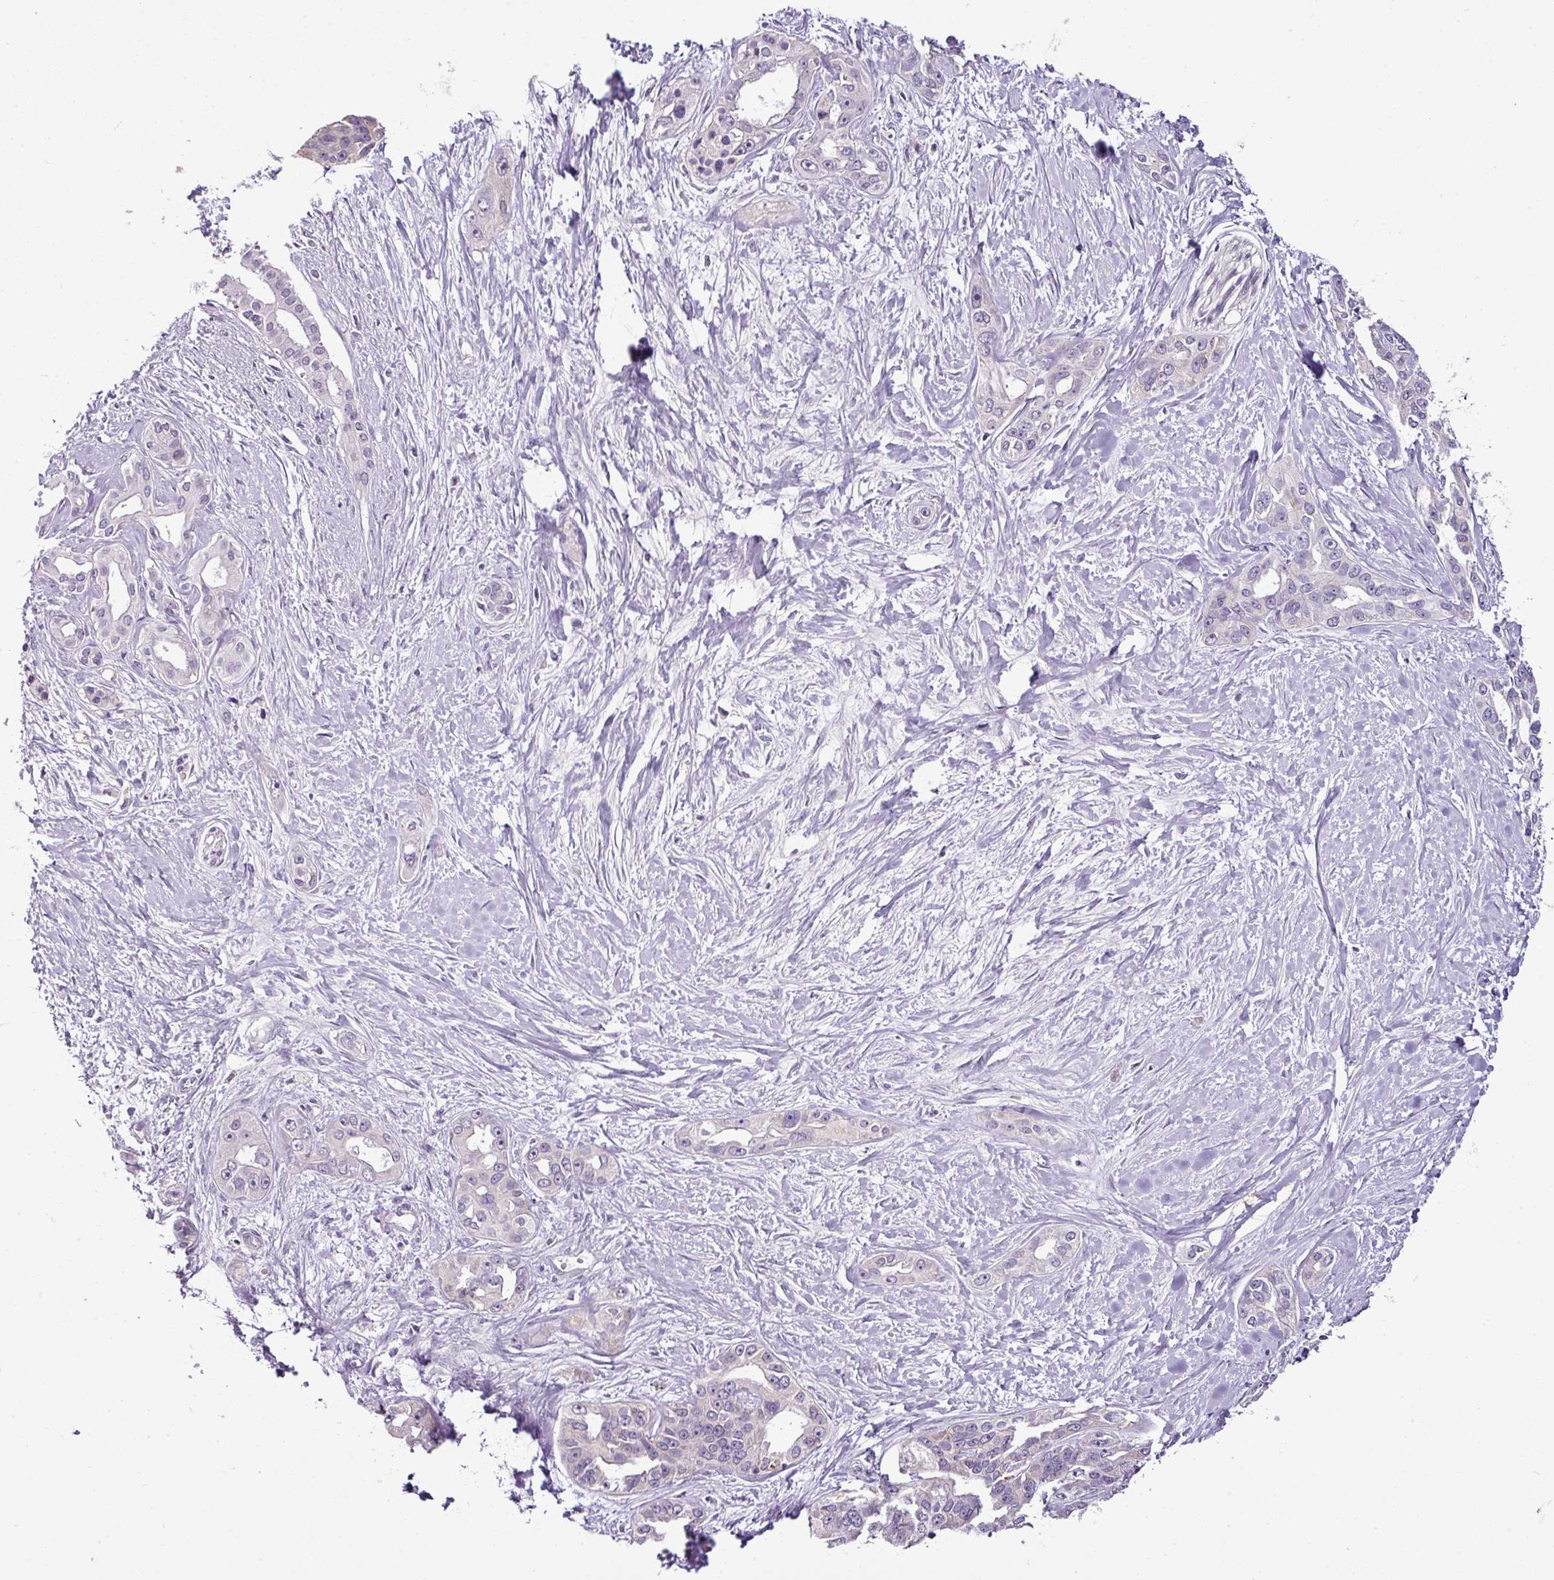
{"staining": {"intensity": "negative", "quantity": "none", "location": "none"}, "tissue": "pancreatic cancer", "cell_type": "Tumor cells", "image_type": "cancer", "snomed": [{"axis": "morphology", "description": "Adenocarcinoma, NOS"}, {"axis": "topography", "description": "Pancreas"}], "caption": "Immunohistochemistry of human pancreatic cancer displays no expression in tumor cells.", "gene": "TEX30", "patient": {"sex": "female", "age": 50}}